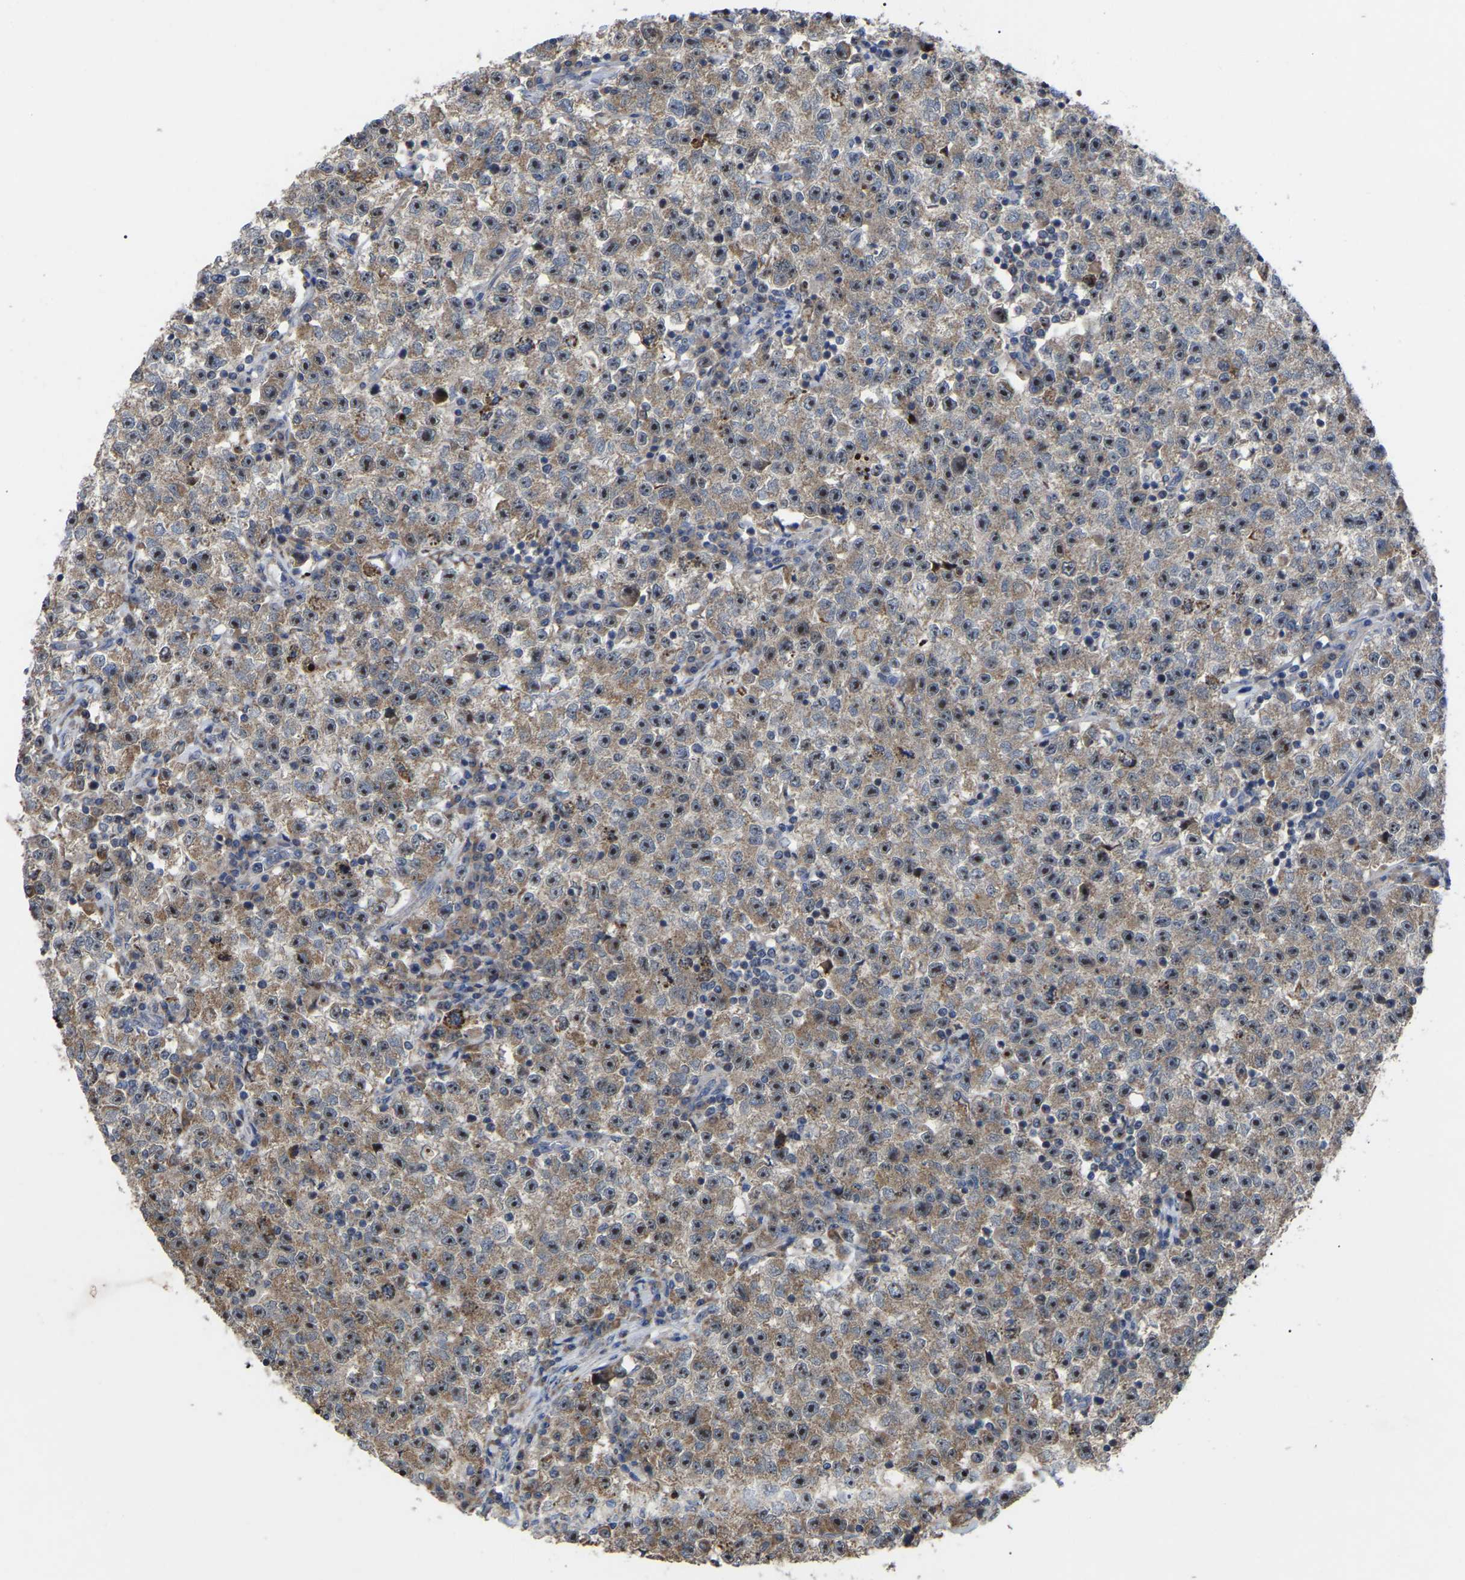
{"staining": {"intensity": "moderate", "quantity": ">75%", "location": "cytoplasmic/membranous,nuclear"}, "tissue": "testis cancer", "cell_type": "Tumor cells", "image_type": "cancer", "snomed": [{"axis": "morphology", "description": "Seminoma, NOS"}, {"axis": "topography", "description": "Testis"}], "caption": "Human seminoma (testis) stained with a brown dye displays moderate cytoplasmic/membranous and nuclear positive positivity in about >75% of tumor cells.", "gene": "NOP53", "patient": {"sex": "male", "age": 22}}